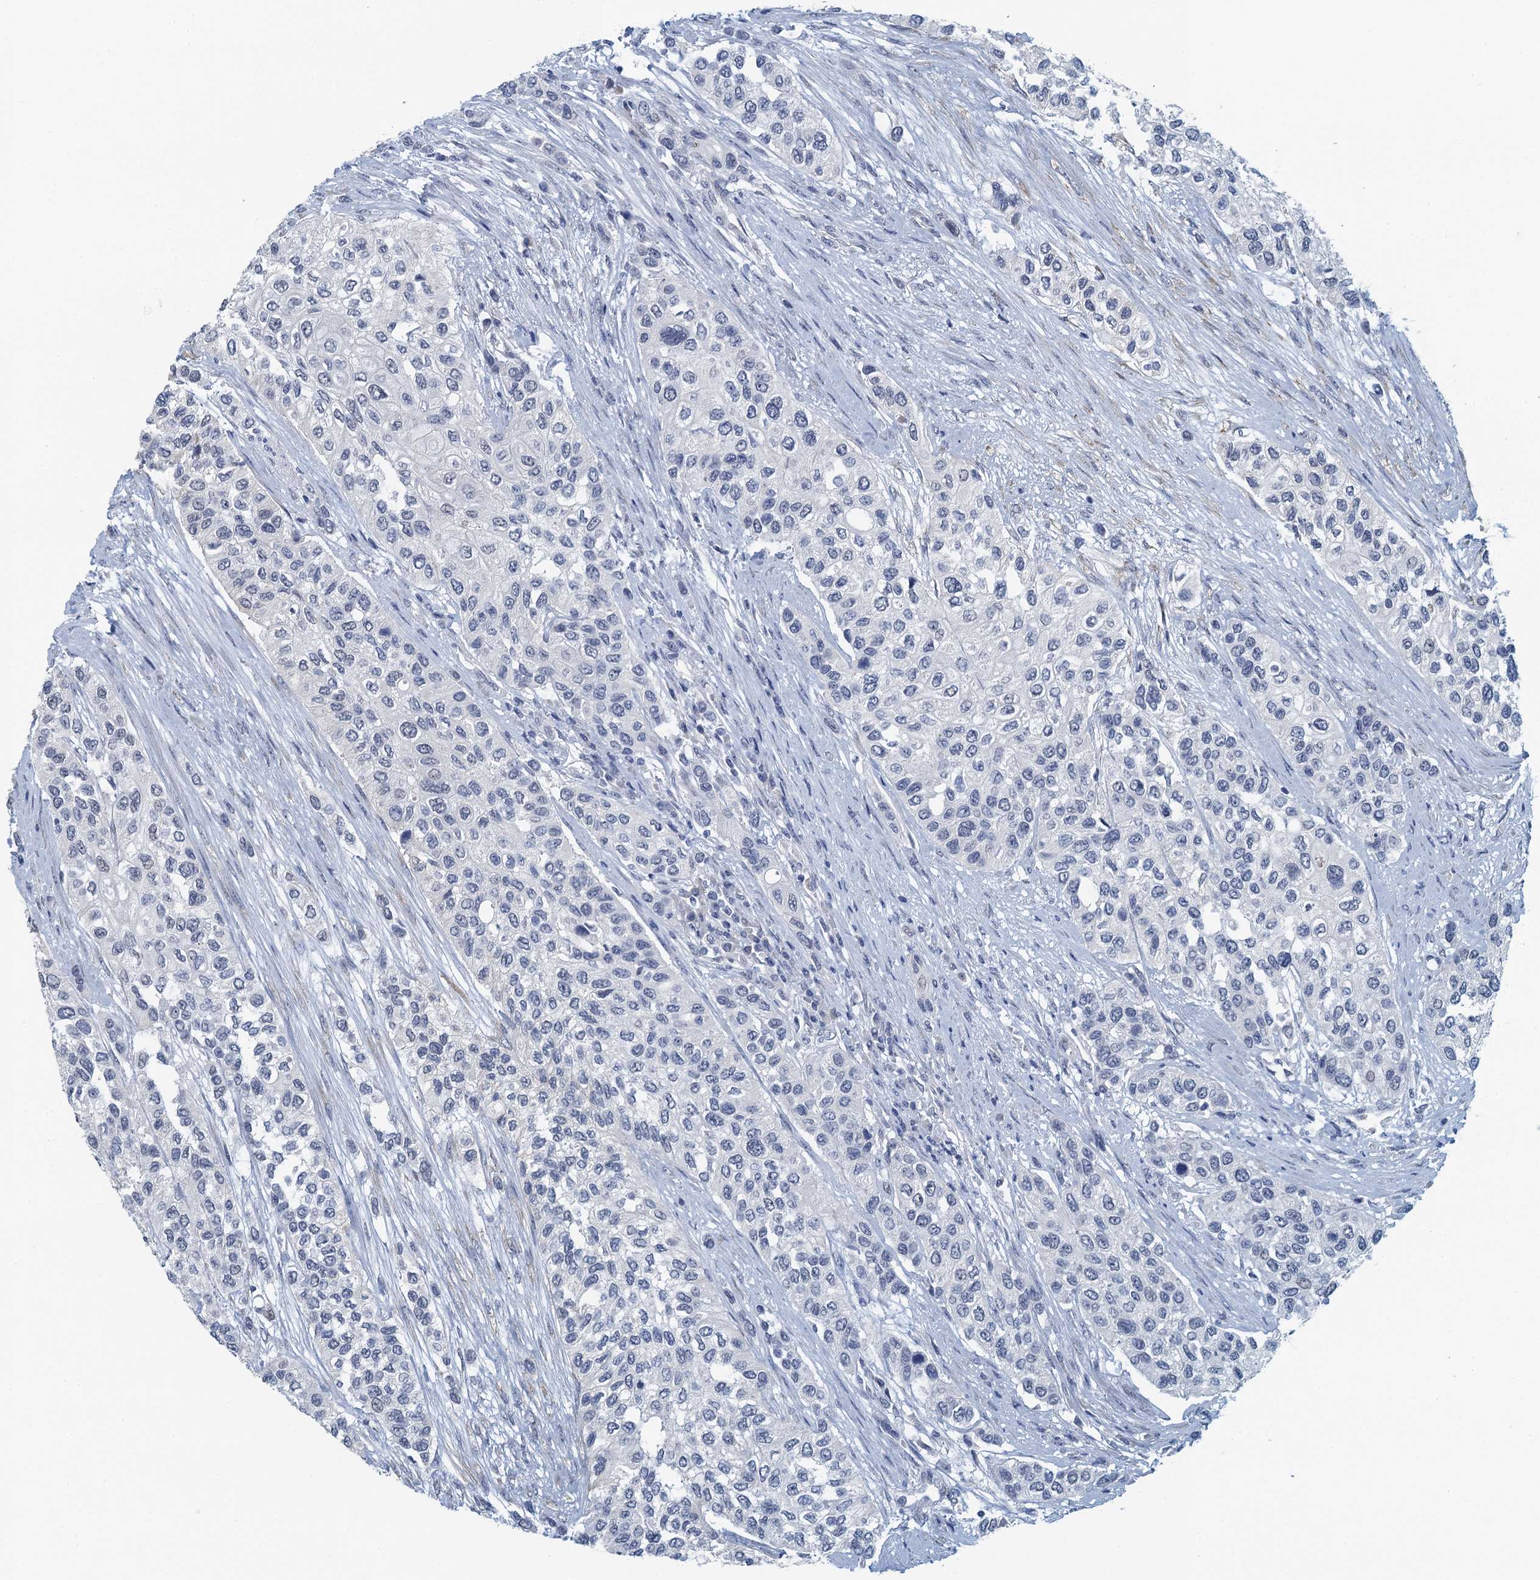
{"staining": {"intensity": "negative", "quantity": "none", "location": "none"}, "tissue": "urothelial cancer", "cell_type": "Tumor cells", "image_type": "cancer", "snomed": [{"axis": "morphology", "description": "Normal tissue, NOS"}, {"axis": "morphology", "description": "Urothelial carcinoma, High grade"}, {"axis": "topography", "description": "Vascular tissue"}, {"axis": "topography", "description": "Urinary bladder"}], "caption": "Immunohistochemistry photomicrograph of neoplastic tissue: urothelial carcinoma (high-grade) stained with DAB (3,3'-diaminobenzidine) demonstrates no significant protein expression in tumor cells.", "gene": "TTLL9", "patient": {"sex": "female", "age": 56}}